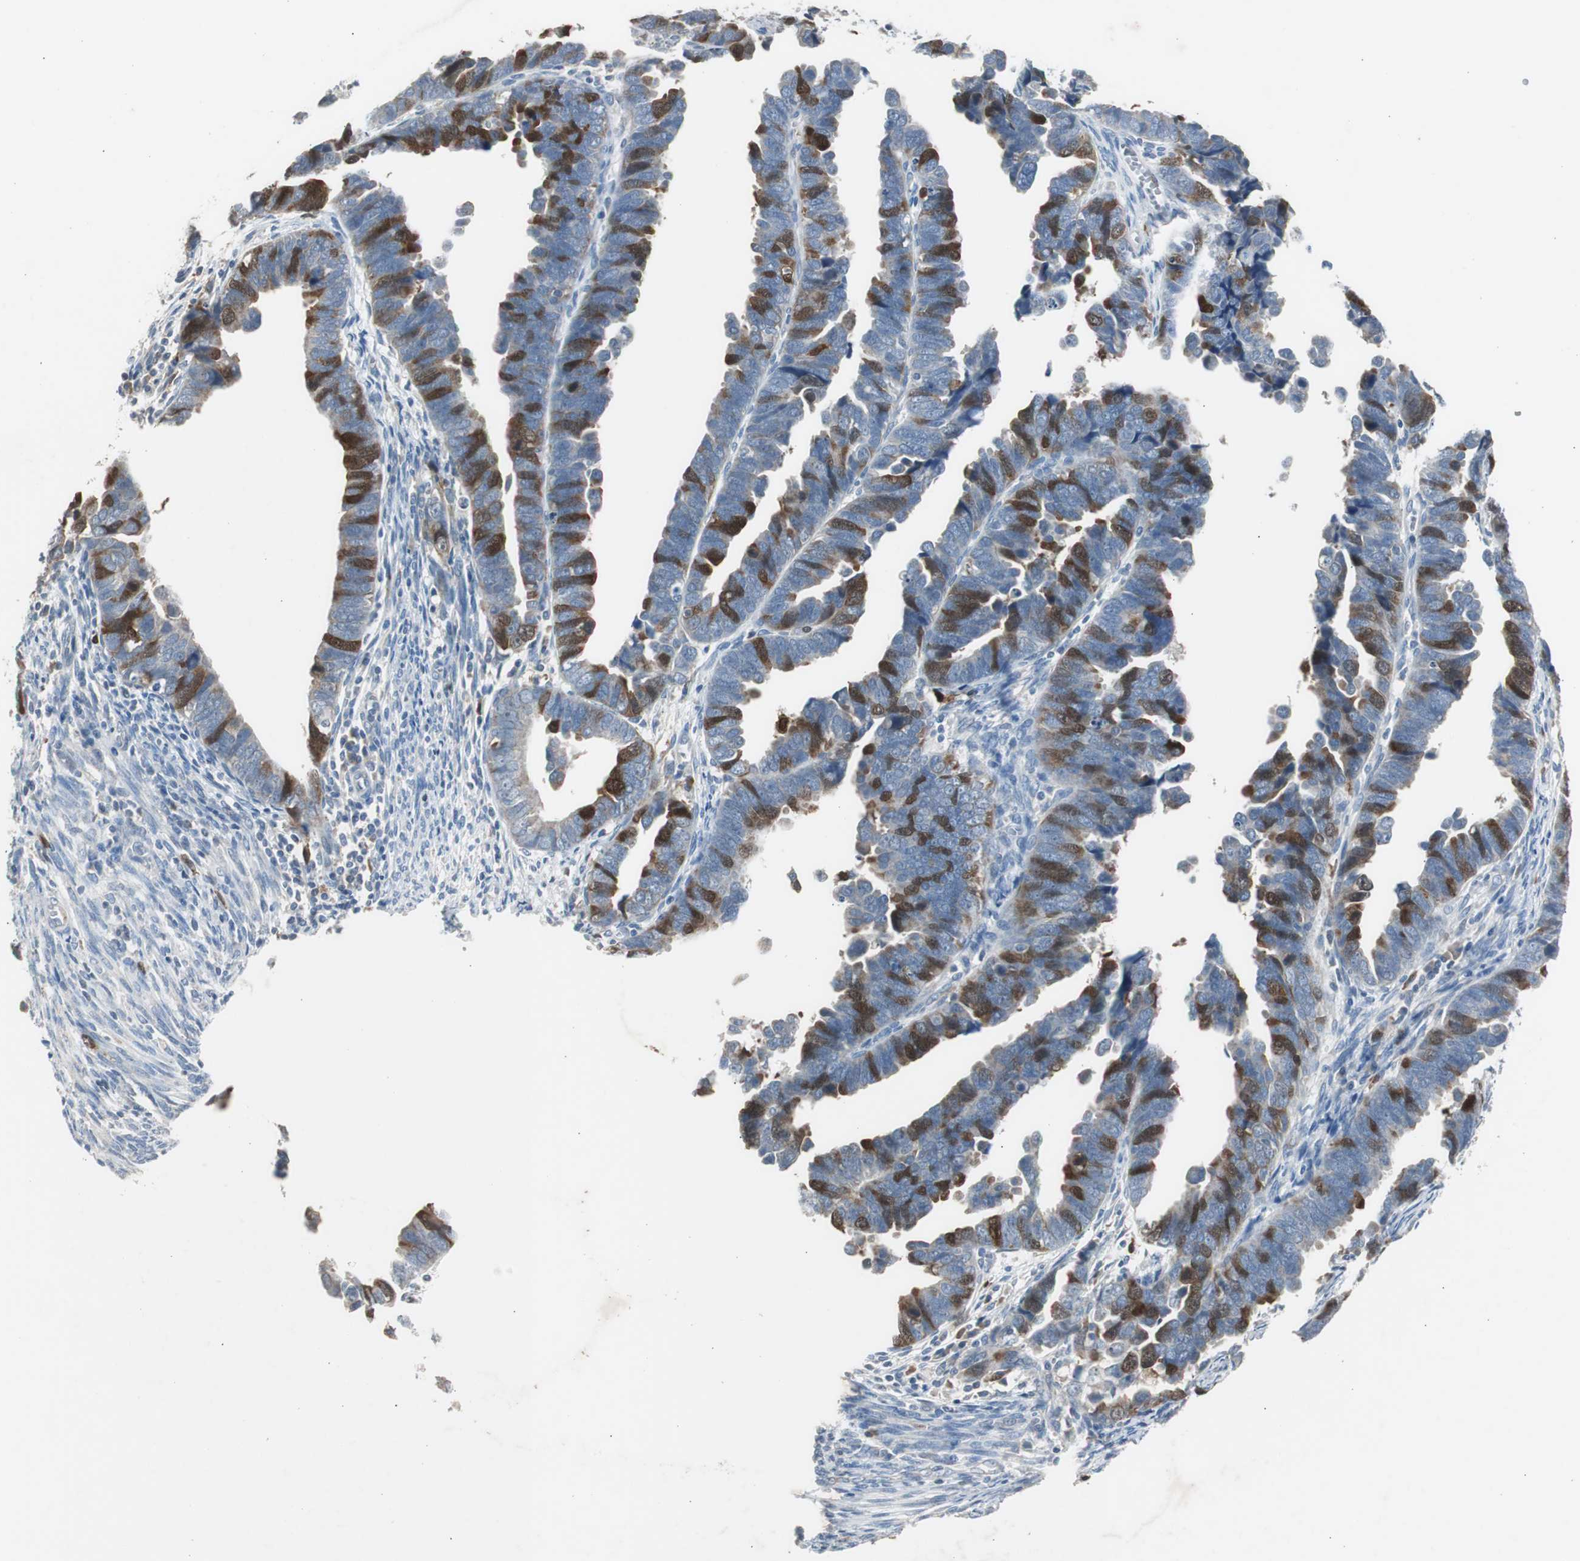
{"staining": {"intensity": "strong", "quantity": "<25%", "location": "cytoplasmic/membranous"}, "tissue": "endometrial cancer", "cell_type": "Tumor cells", "image_type": "cancer", "snomed": [{"axis": "morphology", "description": "Adenocarcinoma, NOS"}, {"axis": "topography", "description": "Endometrium"}], "caption": "Protein staining shows strong cytoplasmic/membranous positivity in approximately <25% of tumor cells in endometrial cancer (adenocarcinoma). The staining was performed using DAB, with brown indicating positive protein expression. Nuclei are stained blue with hematoxylin.", "gene": "TK1", "patient": {"sex": "female", "age": 75}}